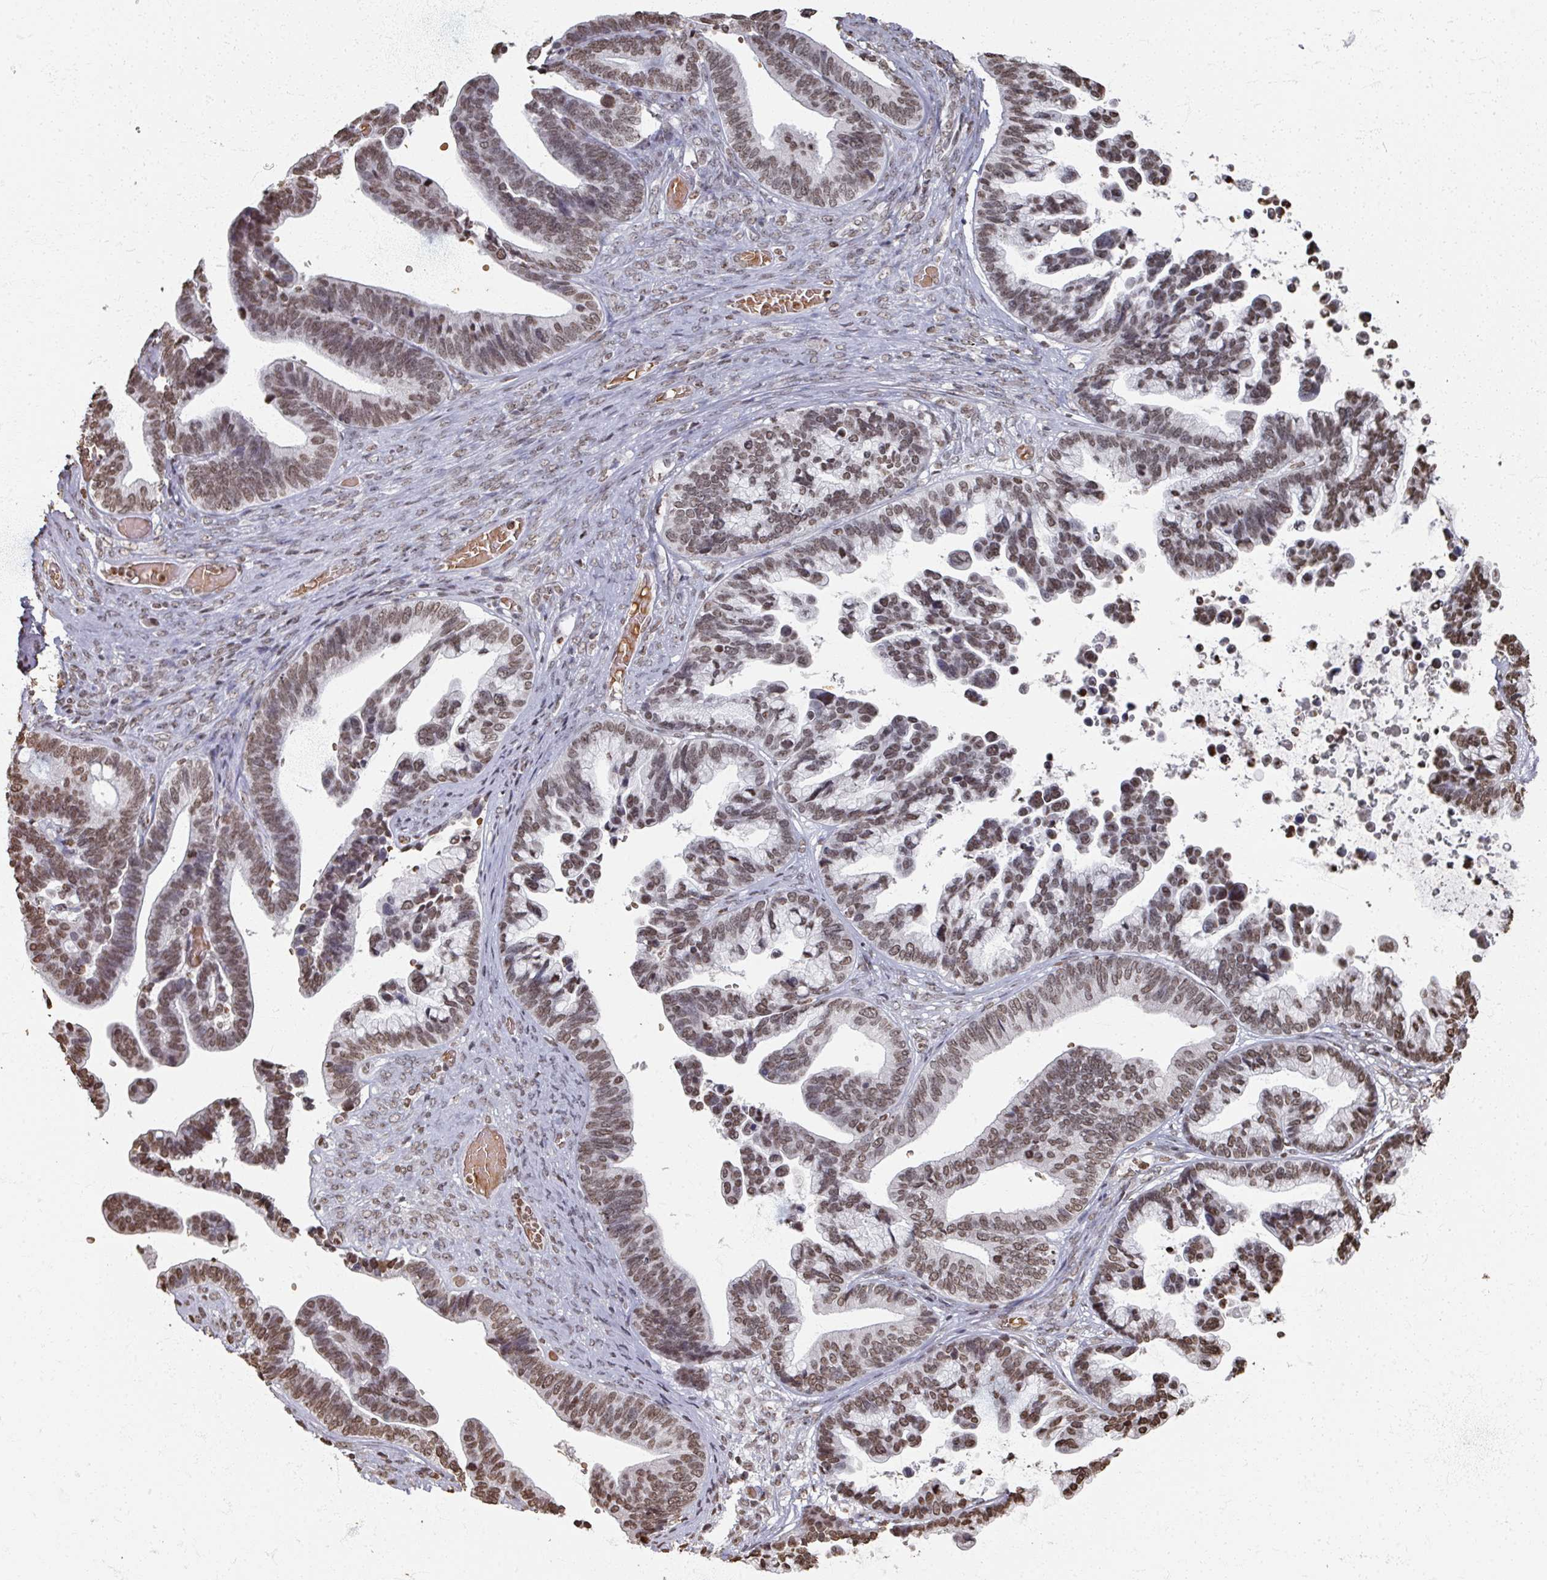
{"staining": {"intensity": "moderate", "quantity": ">75%", "location": "nuclear"}, "tissue": "ovarian cancer", "cell_type": "Tumor cells", "image_type": "cancer", "snomed": [{"axis": "morphology", "description": "Cystadenocarcinoma, serous, NOS"}, {"axis": "topography", "description": "Ovary"}], "caption": "Serous cystadenocarcinoma (ovarian) stained with a brown dye displays moderate nuclear positive staining in about >75% of tumor cells.", "gene": "DCUN1D5", "patient": {"sex": "female", "age": 56}}